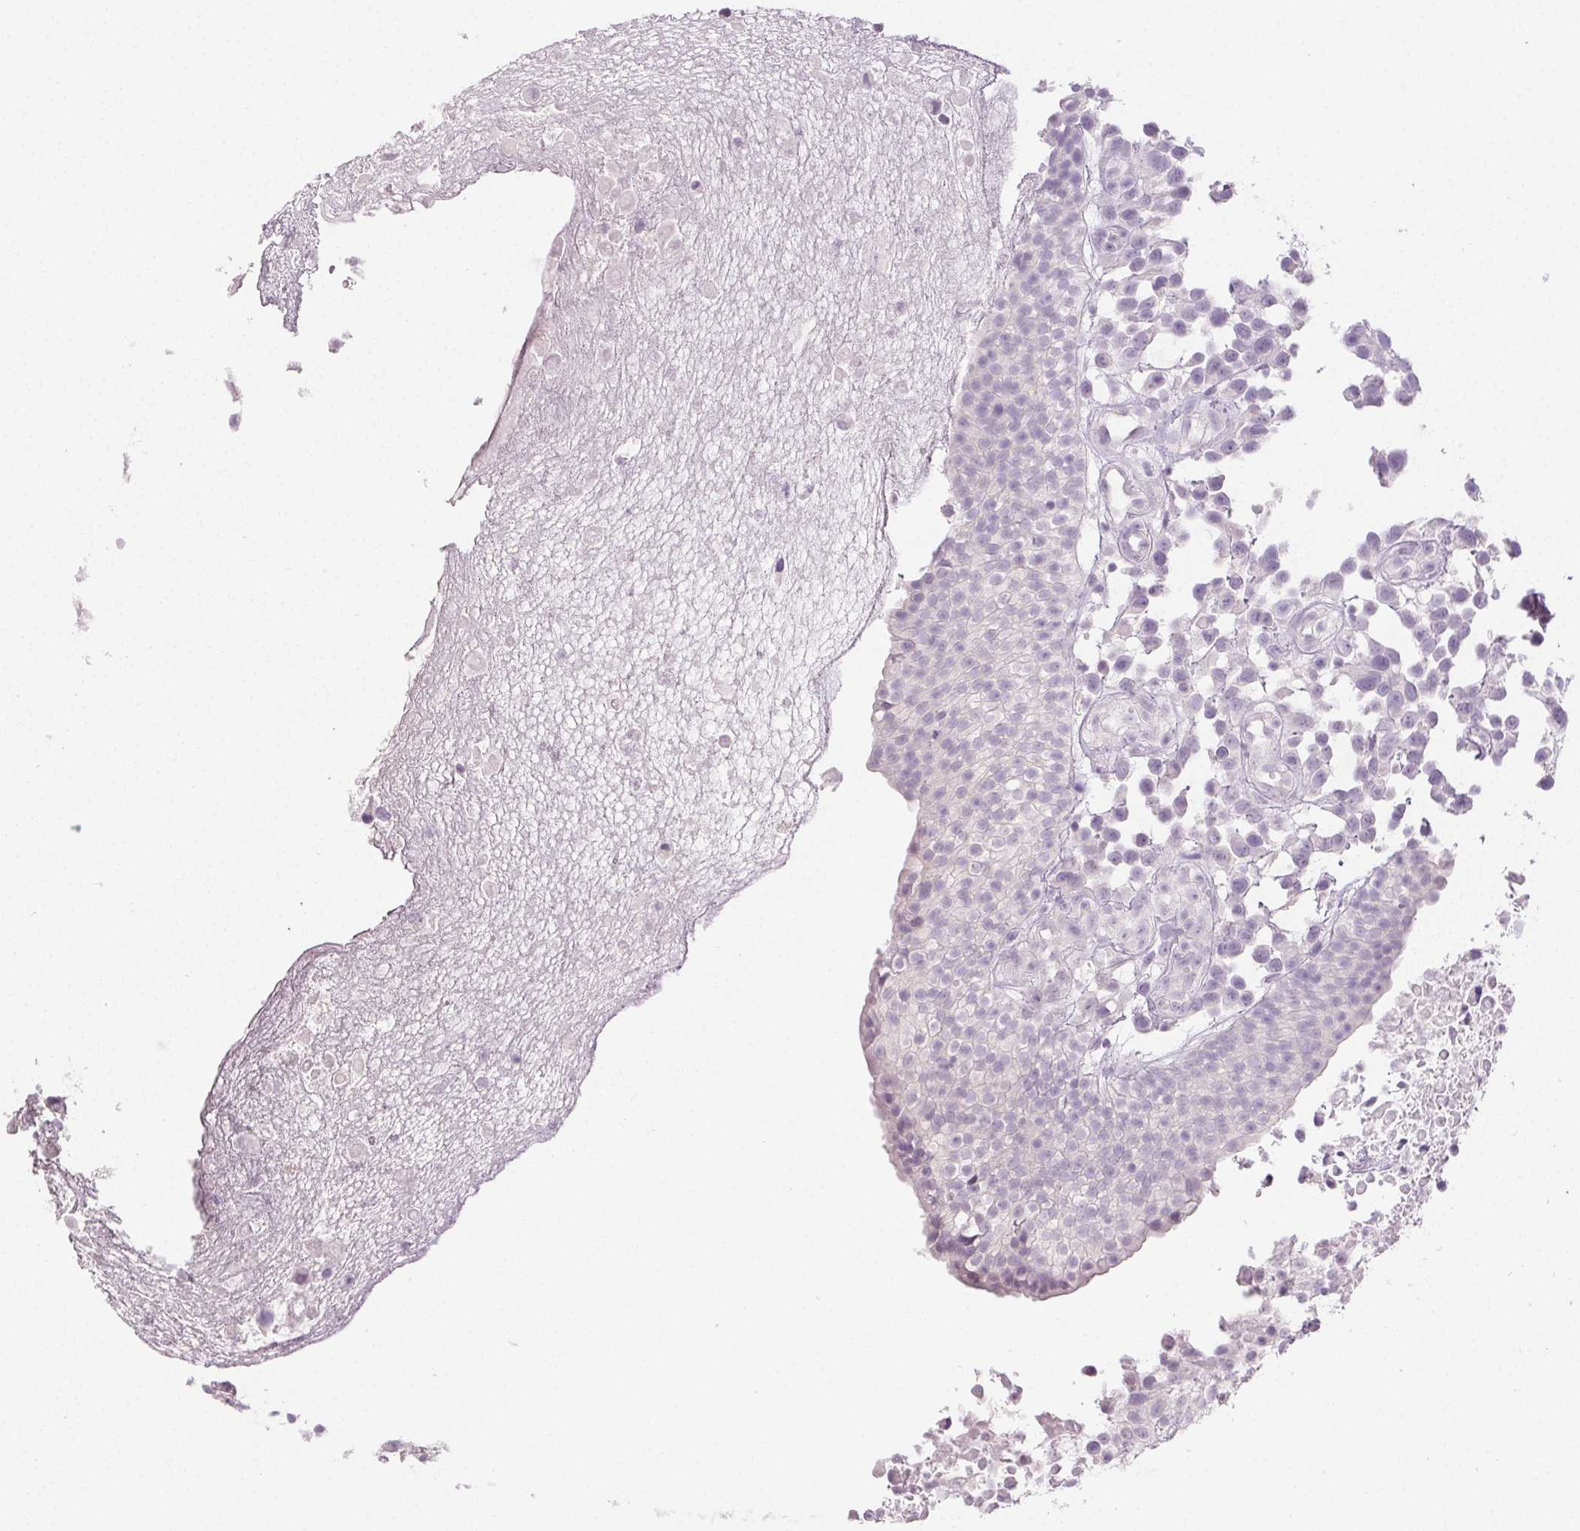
{"staining": {"intensity": "negative", "quantity": "none", "location": "none"}, "tissue": "urothelial cancer", "cell_type": "Tumor cells", "image_type": "cancer", "snomed": [{"axis": "morphology", "description": "Urothelial carcinoma, High grade"}, {"axis": "topography", "description": "Urinary bladder"}], "caption": "Immunohistochemical staining of human urothelial cancer shows no significant staining in tumor cells.", "gene": "PI3", "patient": {"sex": "male", "age": 56}}